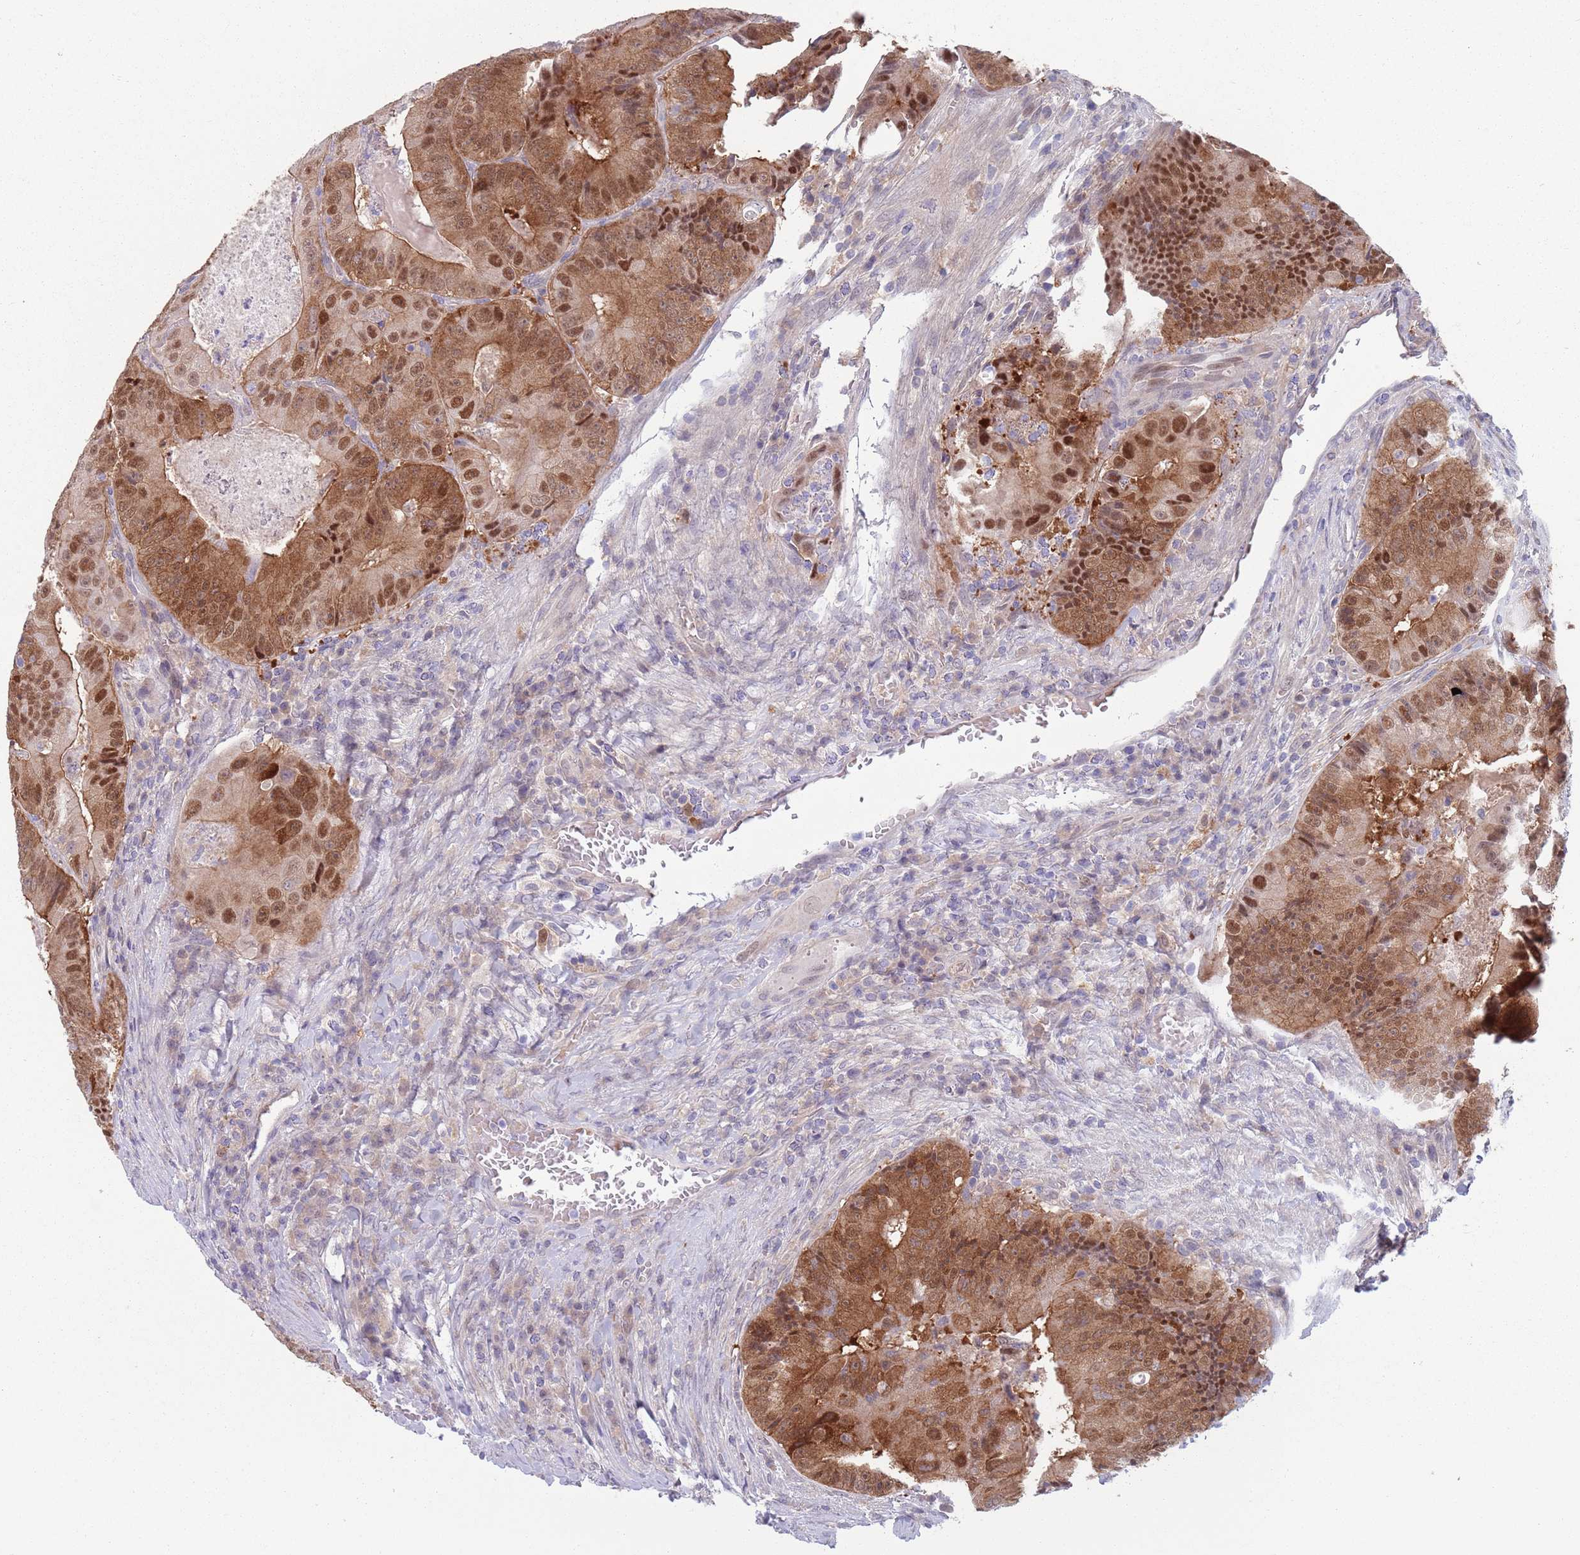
{"staining": {"intensity": "moderate", "quantity": ">75%", "location": "cytoplasmic/membranous,nuclear"}, "tissue": "colorectal cancer", "cell_type": "Tumor cells", "image_type": "cancer", "snomed": [{"axis": "morphology", "description": "Adenocarcinoma, NOS"}, {"axis": "topography", "description": "Colon"}], "caption": "This is a micrograph of IHC staining of adenocarcinoma (colorectal), which shows moderate positivity in the cytoplasmic/membranous and nuclear of tumor cells.", "gene": "CLNS1A", "patient": {"sex": "female", "age": 86}}